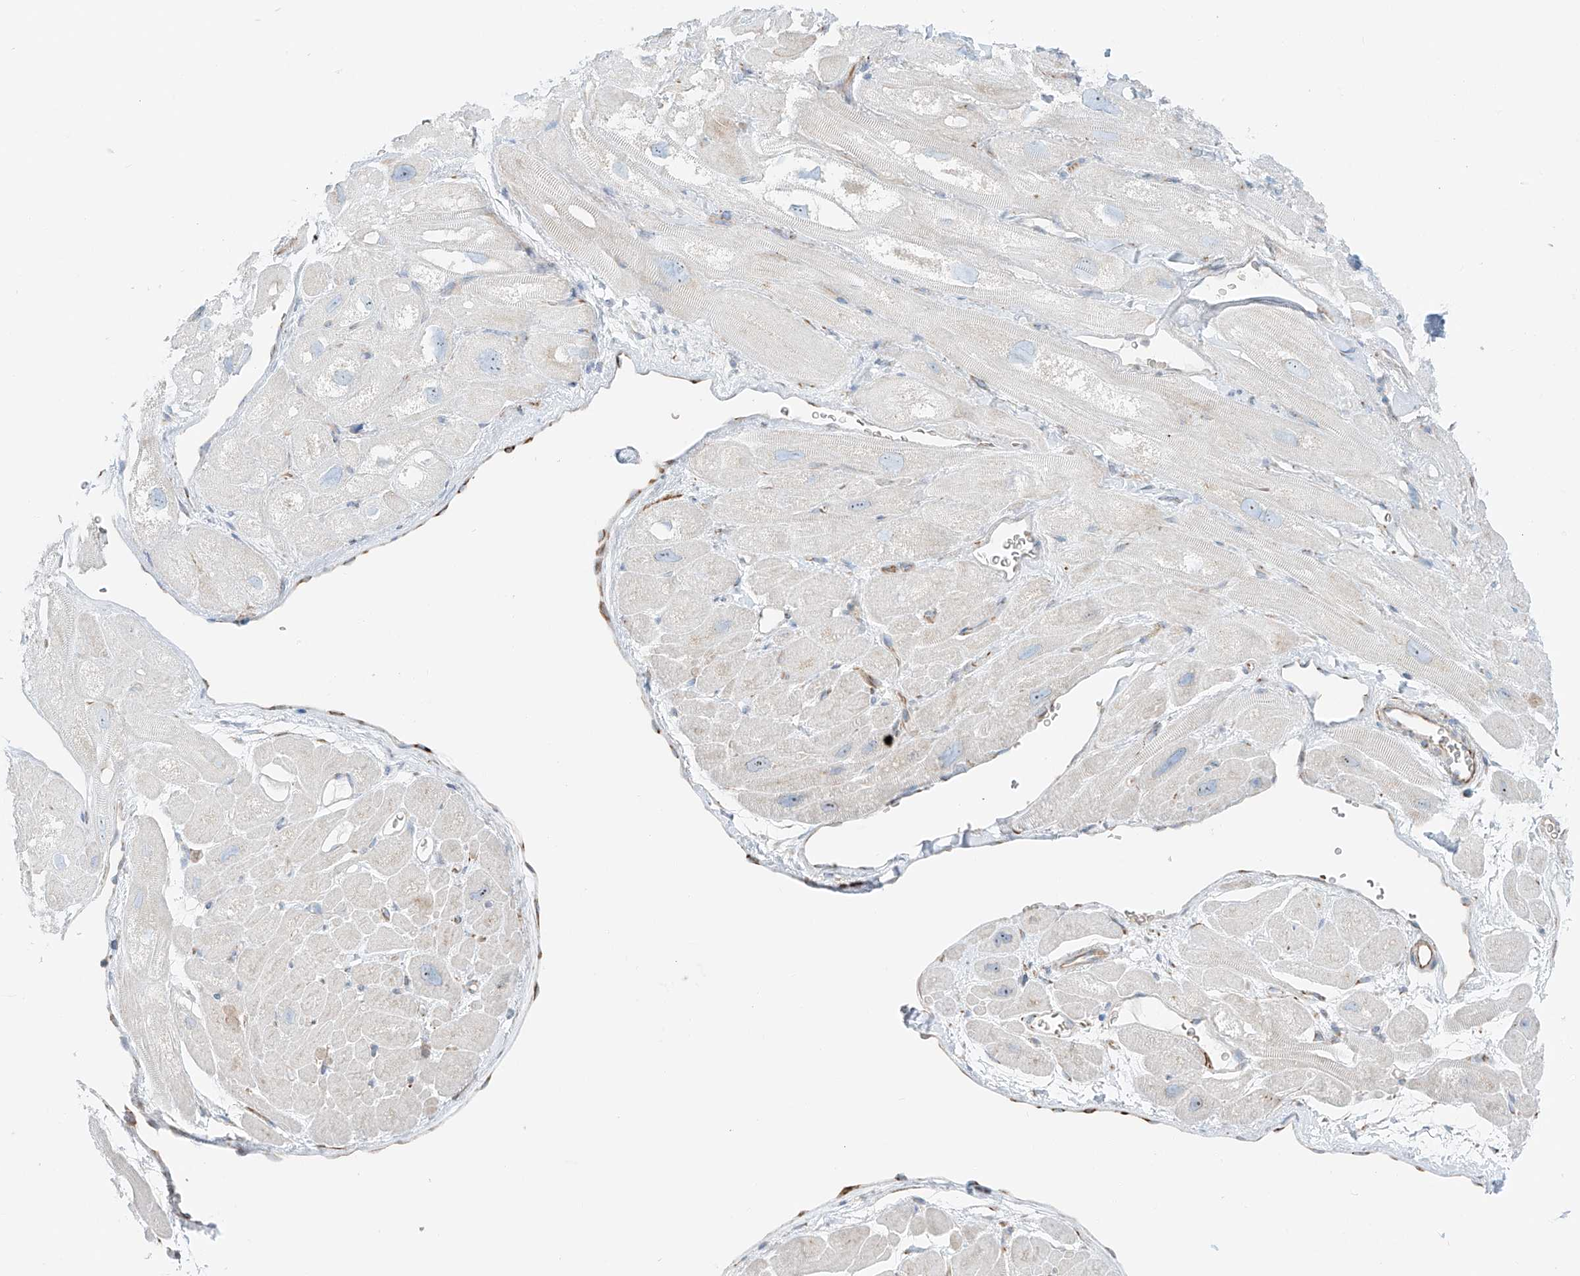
{"staining": {"intensity": "negative", "quantity": "none", "location": "none"}, "tissue": "heart muscle", "cell_type": "Cardiomyocytes", "image_type": "normal", "snomed": [{"axis": "morphology", "description": "Normal tissue, NOS"}, {"axis": "topography", "description": "Heart"}], "caption": "This micrograph is of normal heart muscle stained with immunohistochemistry to label a protein in brown with the nuclei are counter-stained blue. There is no positivity in cardiomyocytes.", "gene": "EIPR1", "patient": {"sex": "male", "age": 49}}